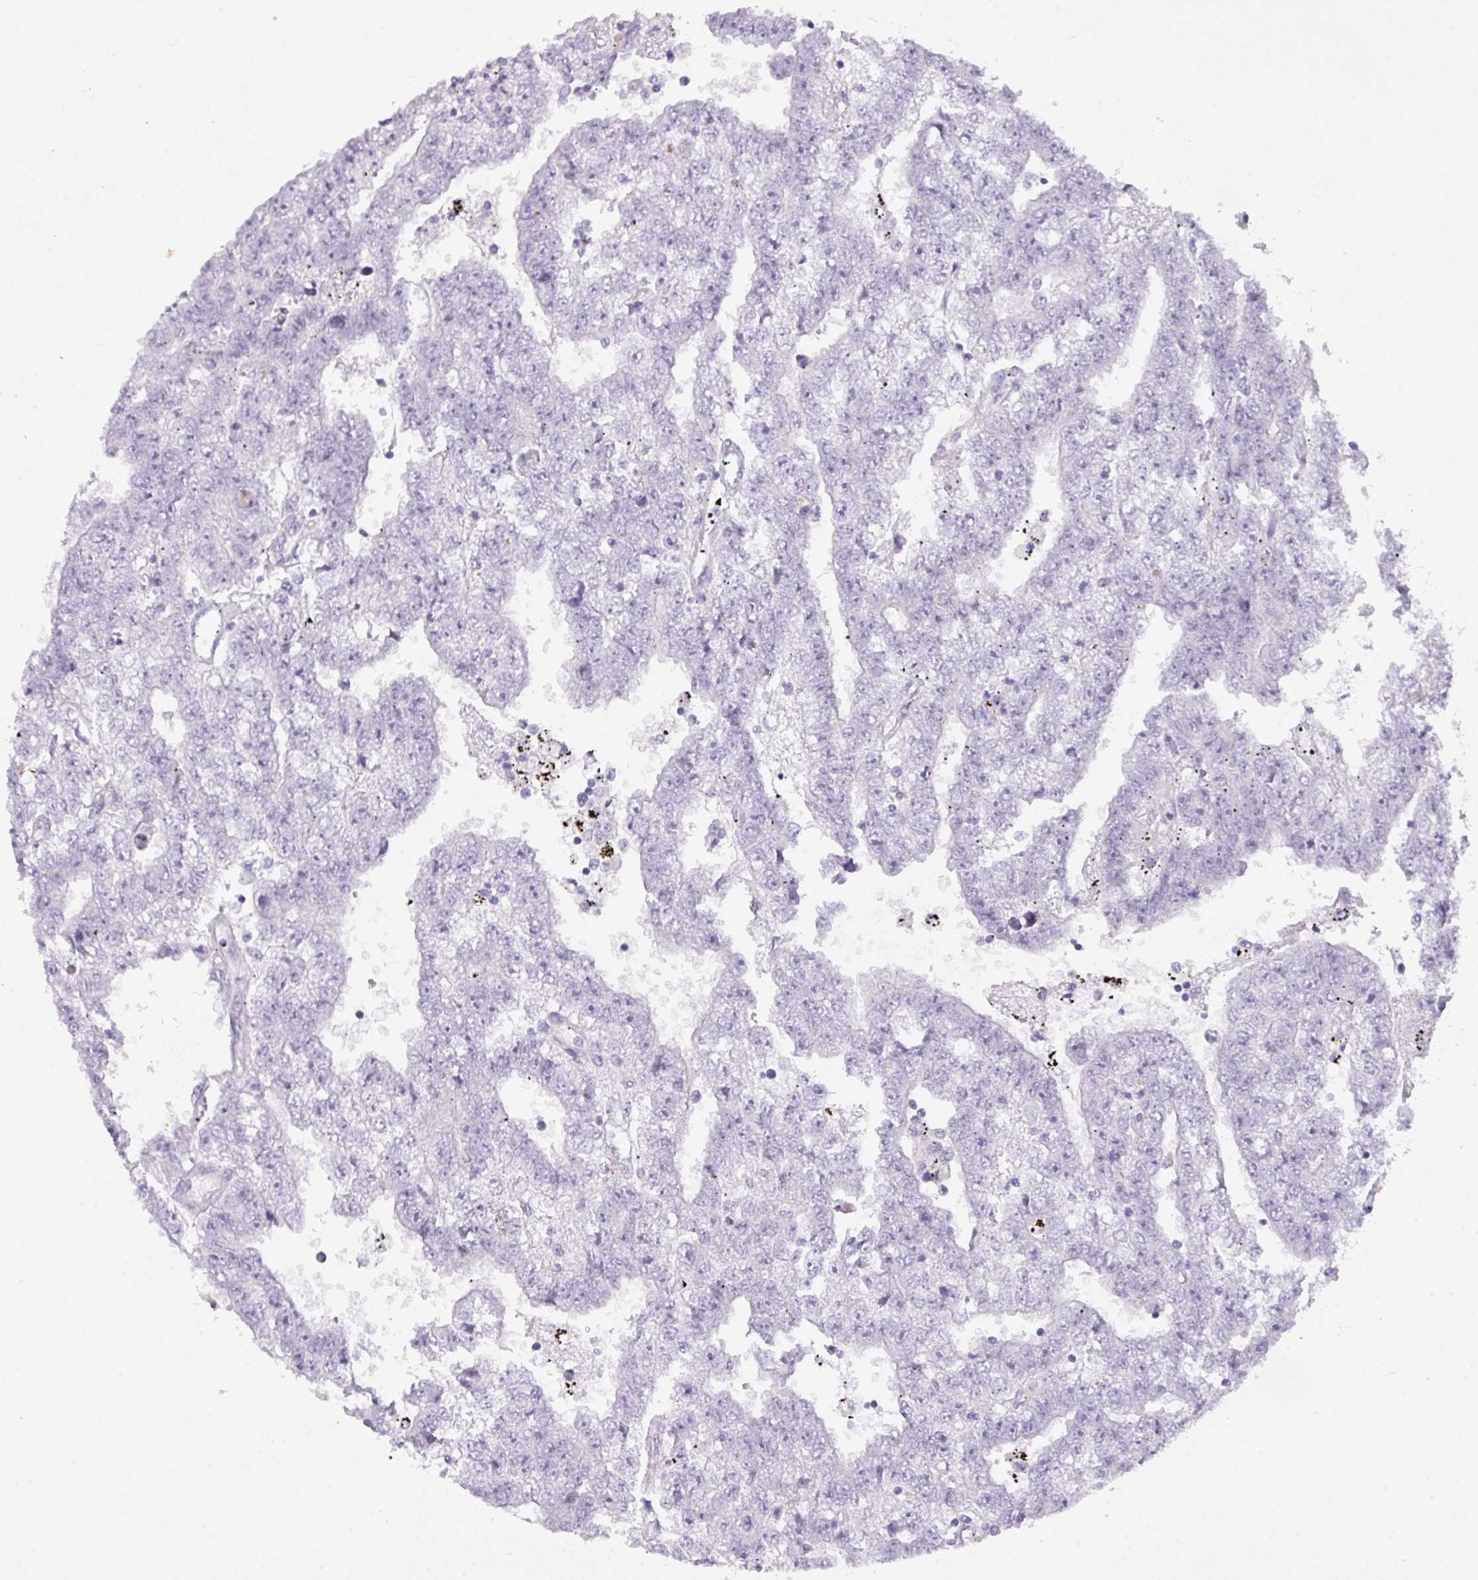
{"staining": {"intensity": "negative", "quantity": "none", "location": "none"}, "tissue": "testis cancer", "cell_type": "Tumor cells", "image_type": "cancer", "snomed": [{"axis": "morphology", "description": "Carcinoma, Embryonal, NOS"}, {"axis": "topography", "description": "Testis"}], "caption": "The micrograph demonstrates no staining of tumor cells in testis cancer.", "gene": "ANKRD13B", "patient": {"sex": "male", "age": 25}}